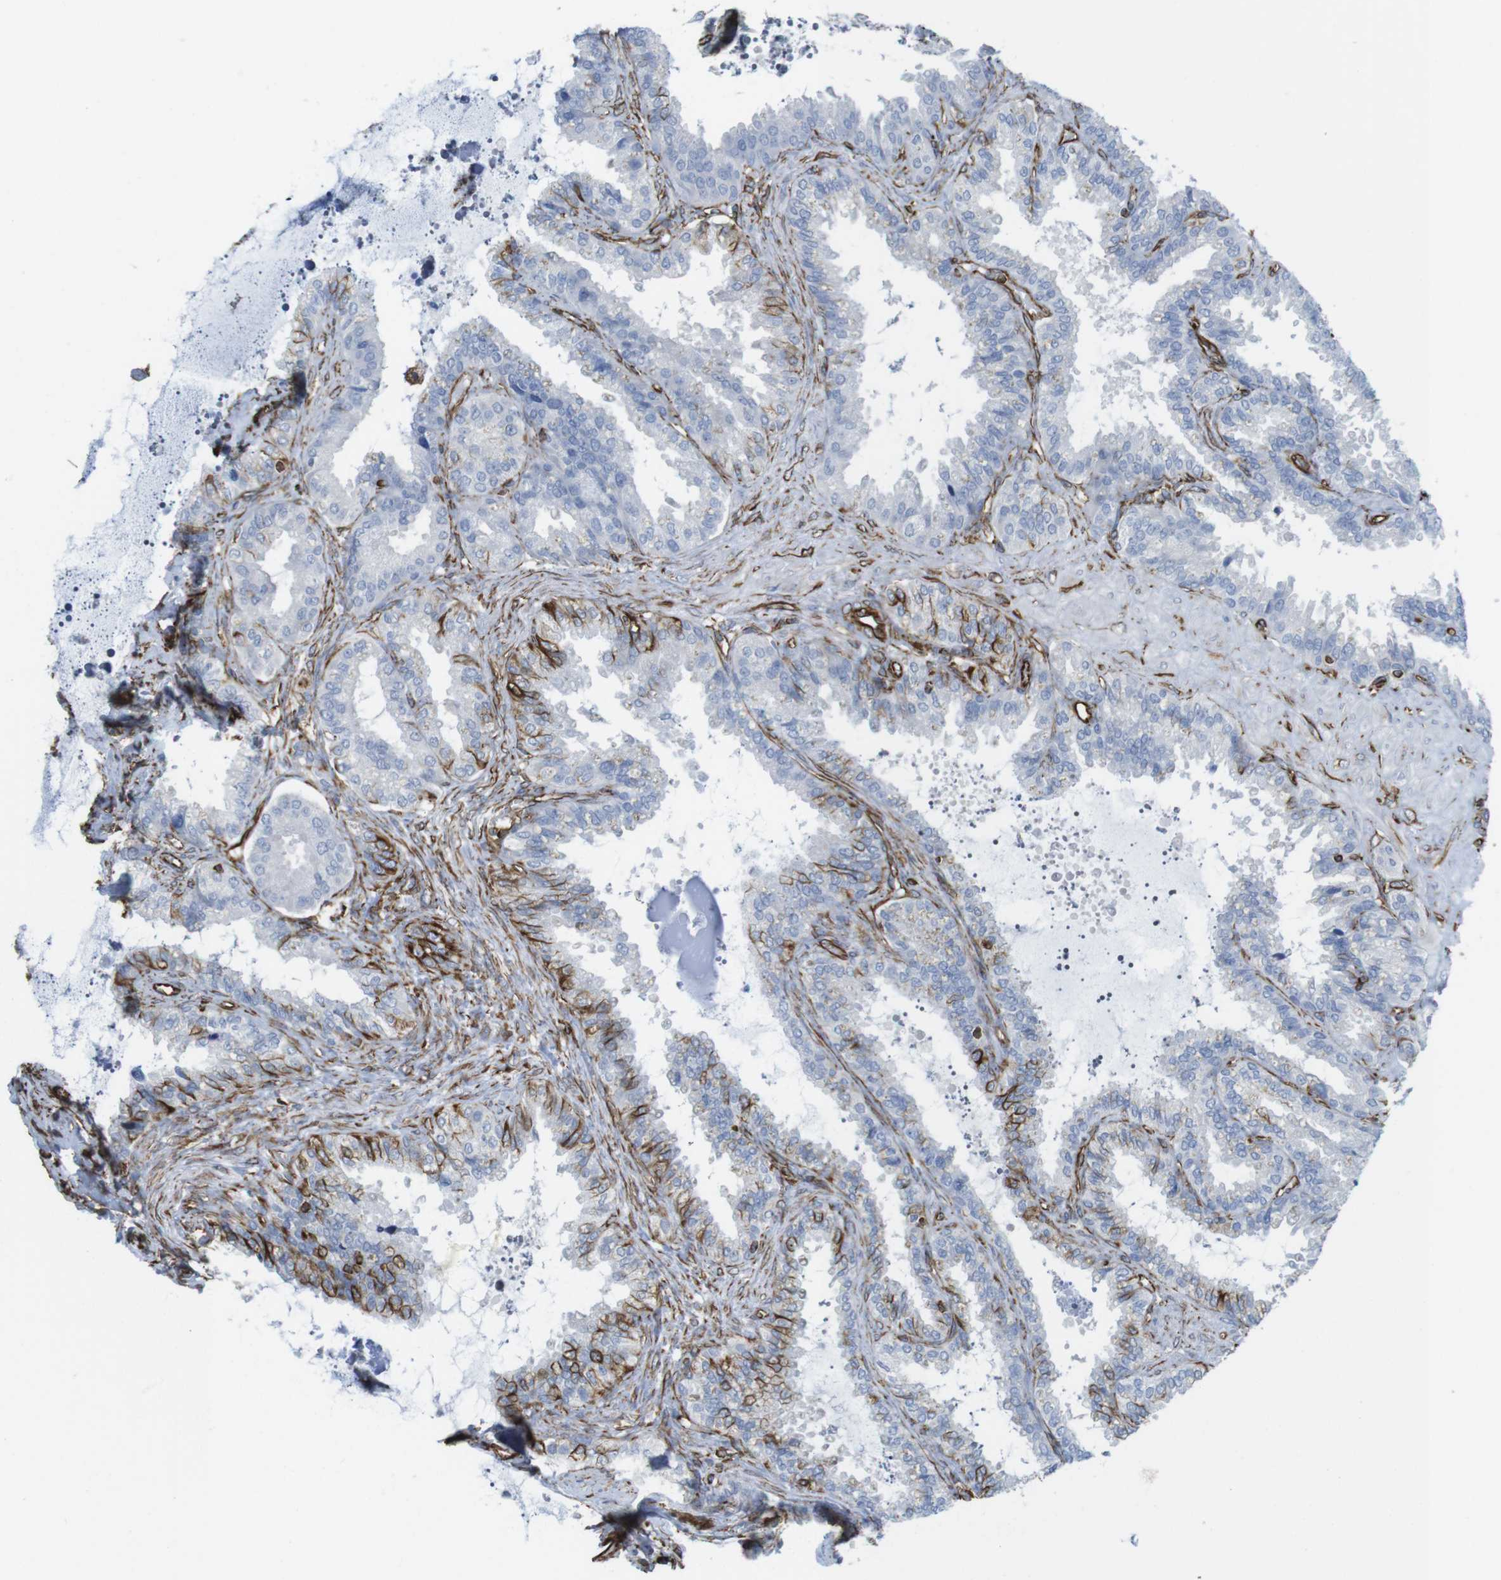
{"staining": {"intensity": "negative", "quantity": "none", "location": "none"}, "tissue": "seminal vesicle", "cell_type": "Glandular cells", "image_type": "normal", "snomed": [{"axis": "morphology", "description": "Normal tissue, NOS"}, {"axis": "topography", "description": "Seminal veicle"}], "caption": "IHC of unremarkable seminal vesicle displays no staining in glandular cells.", "gene": "RALGPS1", "patient": {"sex": "male", "age": 46}}